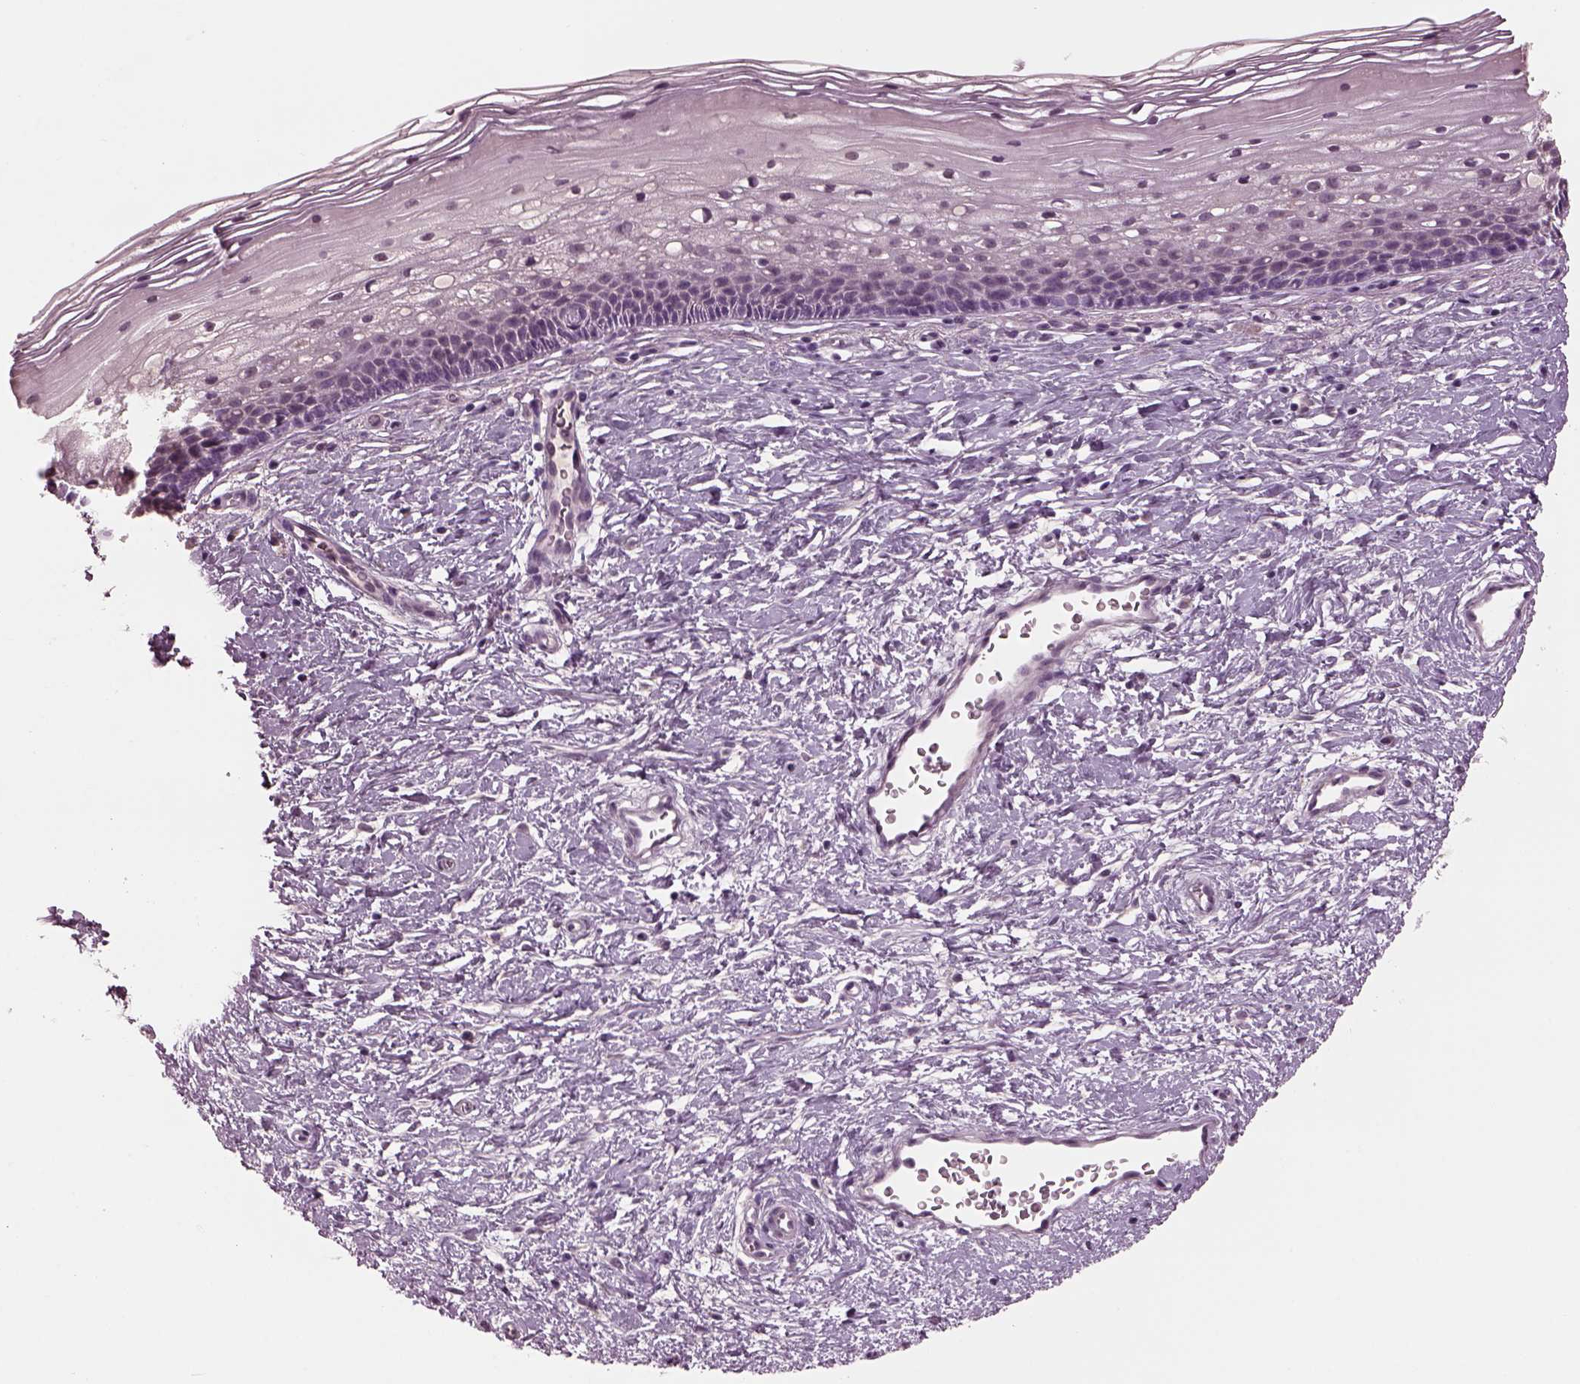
{"staining": {"intensity": "negative", "quantity": "none", "location": "none"}, "tissue": "cervix", "cell_type": "Squamous epithelial cells", "image_type": "normal", "snomed": [{"axis": "morphology", "description": "Normal tissue, NOS"}, {"axis": "topography", "description": "Cervix"}], "caption": "An image of cervix stained for a protein demonstrates no brown staining in squamous epithelial cells.", "gene": "CLCN4", "patient": {"sex": "female", "age": 34}}